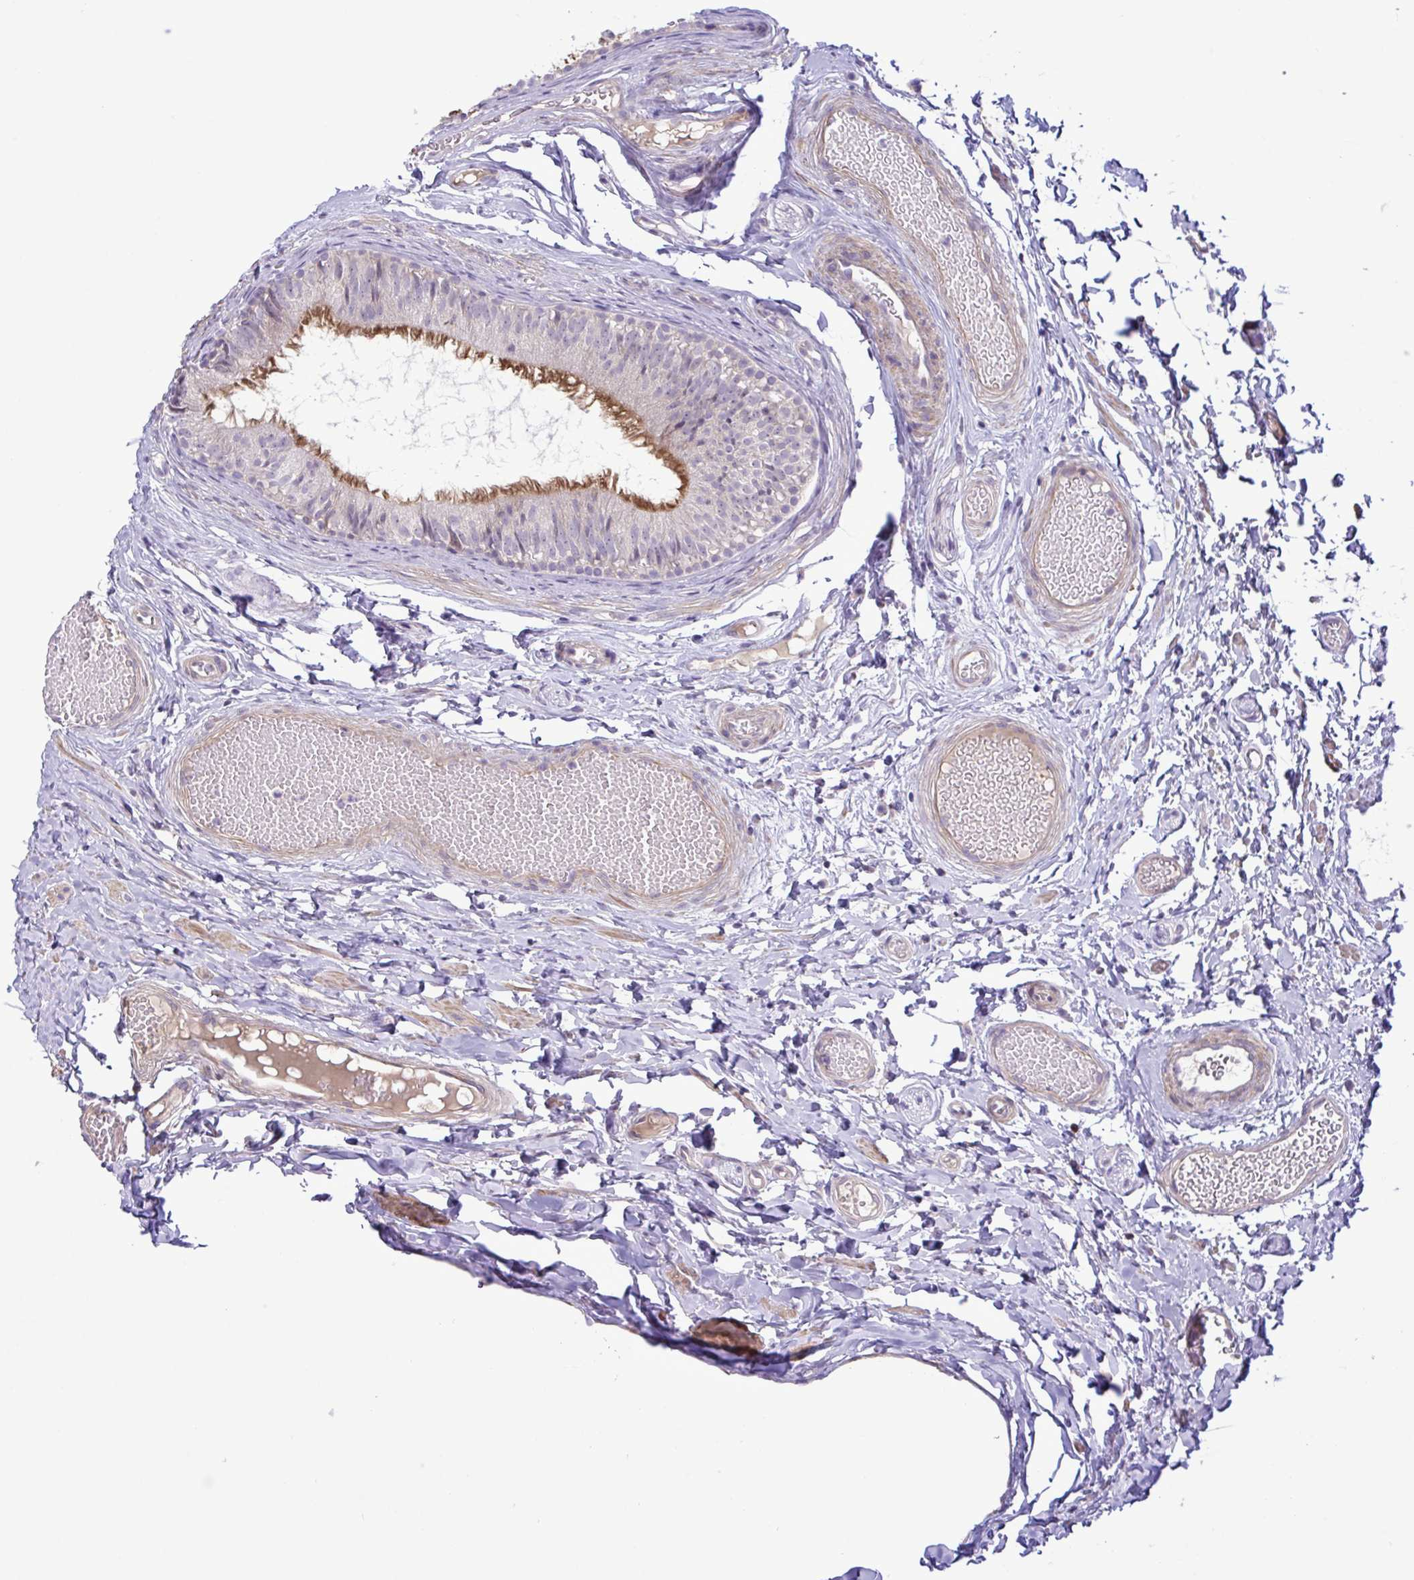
{"staining": {"intensity": "strong", "quantity": "25%-75%", "location": "cytoplasmic/membranous"}, "tissue": "epididymis", "cell_type": "Glandular cells", "image_type": "normal", "snomed": [{"axis": "morphology", "description": "Normal tissue, NOS"}, {"axis": "morphology", "description": "Seminoma, NOS"}, {"axis": "topography", "description": "Testis"}, {"axis": "topography", "description": "Epididymis"}], "caption": "Immunohistochemical staining of normal epididymis reveals 25%-75% levels of strong cytoplasmic/membranous protein staining in about 25%-75% of glandular cells.", "gene": "SYNPO2L", "patient": {"sex": "male", "age": 34}}